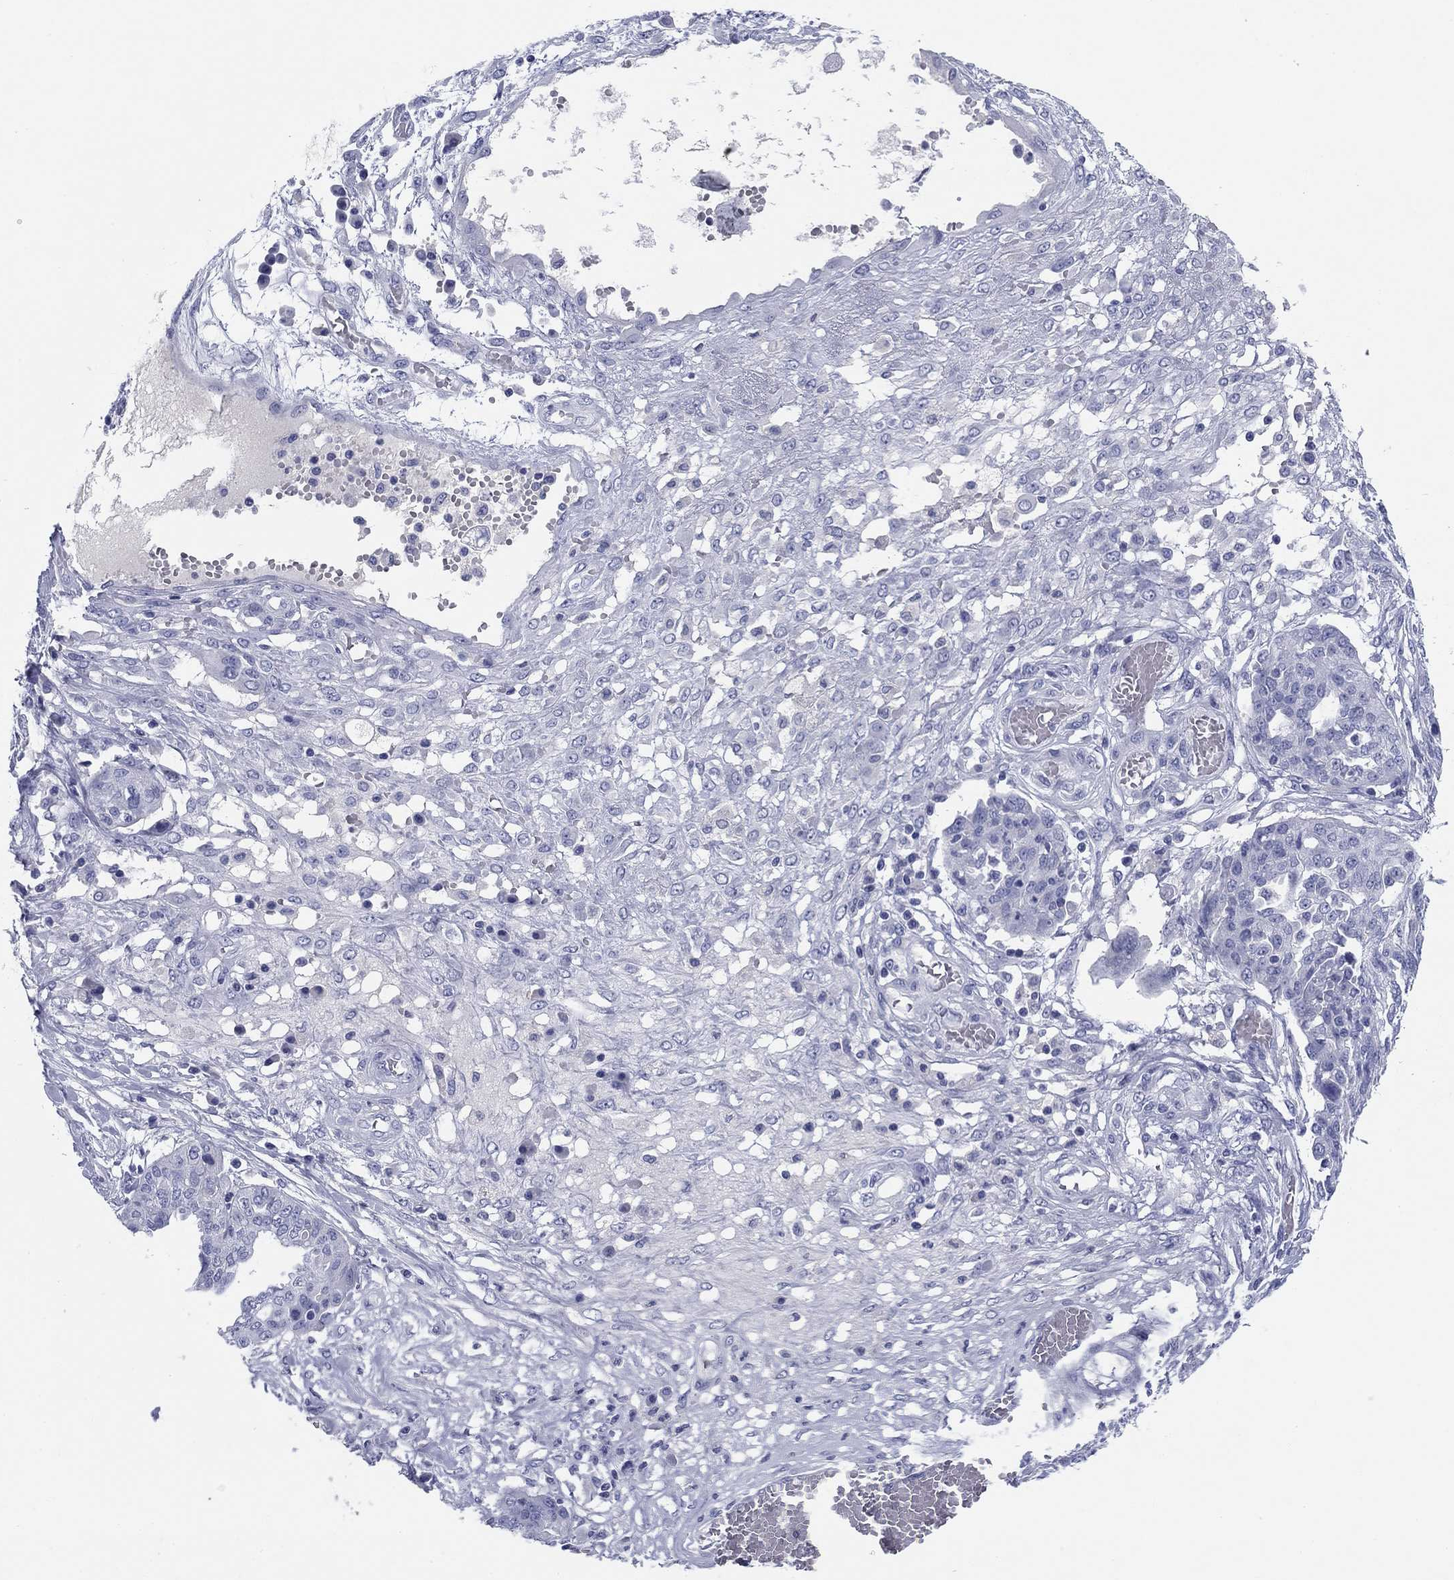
{"staining": {"intensity": "negative", "quantity": "none", "location": "none"}, "tissue": "ovarian cancer", "cell_type": "Tumor cells", "image_type": "cancer", "snomed": [{"axis": "morphology", "description": "Cystadenocarcinoma, serous, NOS"}, {"axis": "topography", "description": "Ovary"}], "caption": "An IHC micrograph of ovarian cancer is shown. There is no staining in tumor cells of ovarian cancer. (DAB immunohistochemistry with hematoxylin counter stain).", "gene": "KCNH1", "patient": {"sex": "female", "age": 67}}